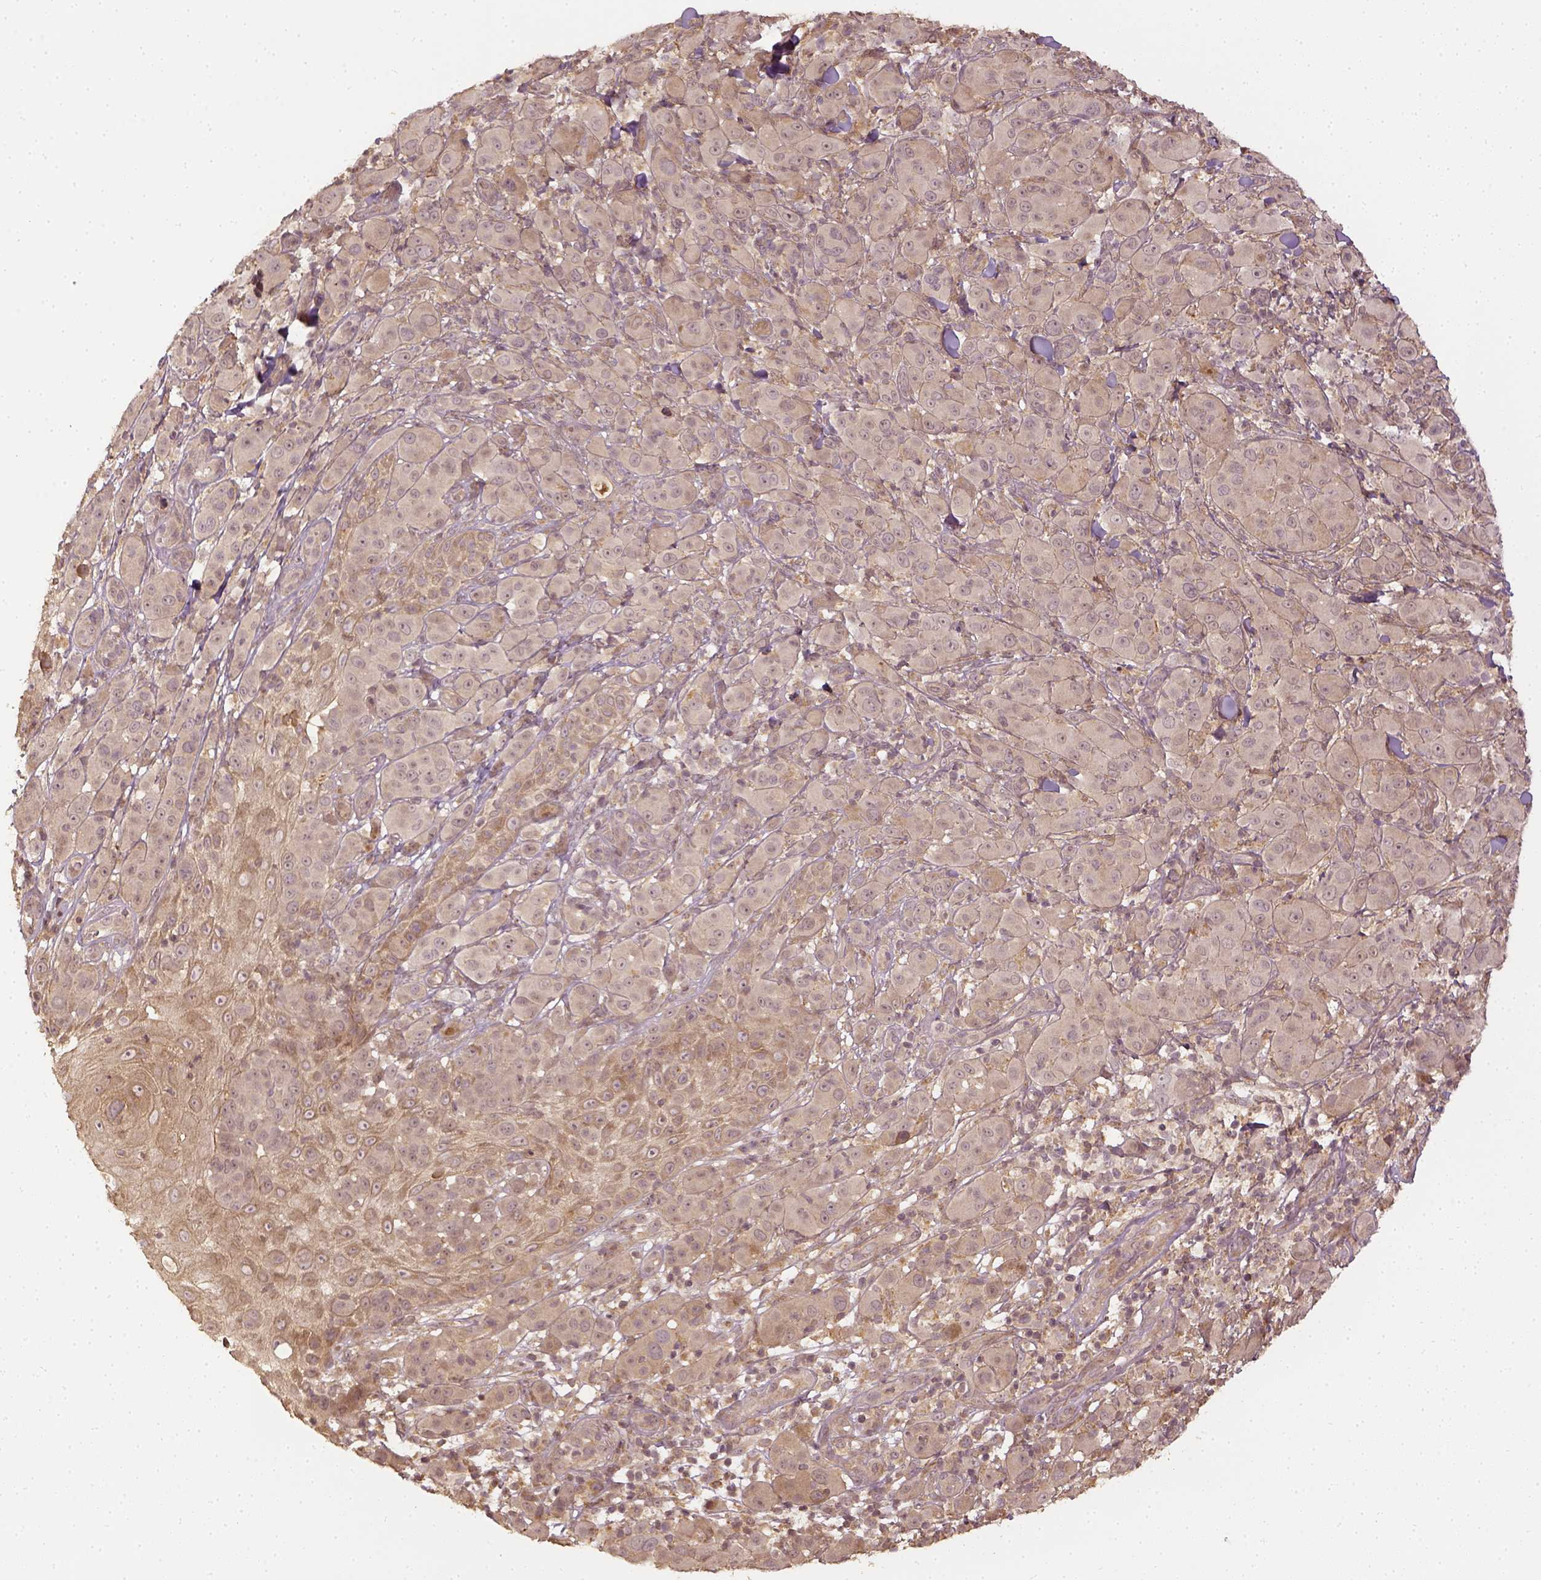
{"staining": {"intensity": "weak", "quantity": "25%-75%", "location": "cytoplasmic/membranous"}, "tissue": "melanoma", "cell_type": "Tumor cells", "image_type": "cancer", "snomed": [{"axis": "morphology", "description": "Malignant melanoma, NOS"}, {"axis": "topography", "description": "Skin"}], "caption": "This micrograph reveals malignant melanoma stained with immunohistochemistry to label a protein in brown. The cytoplasmic/membranous of tumor cells show weak positivity for the protein. Nuclei are counter-stained blue.", "gene": "VEGFA", "patient": {"sex": "female", "age": 87}}